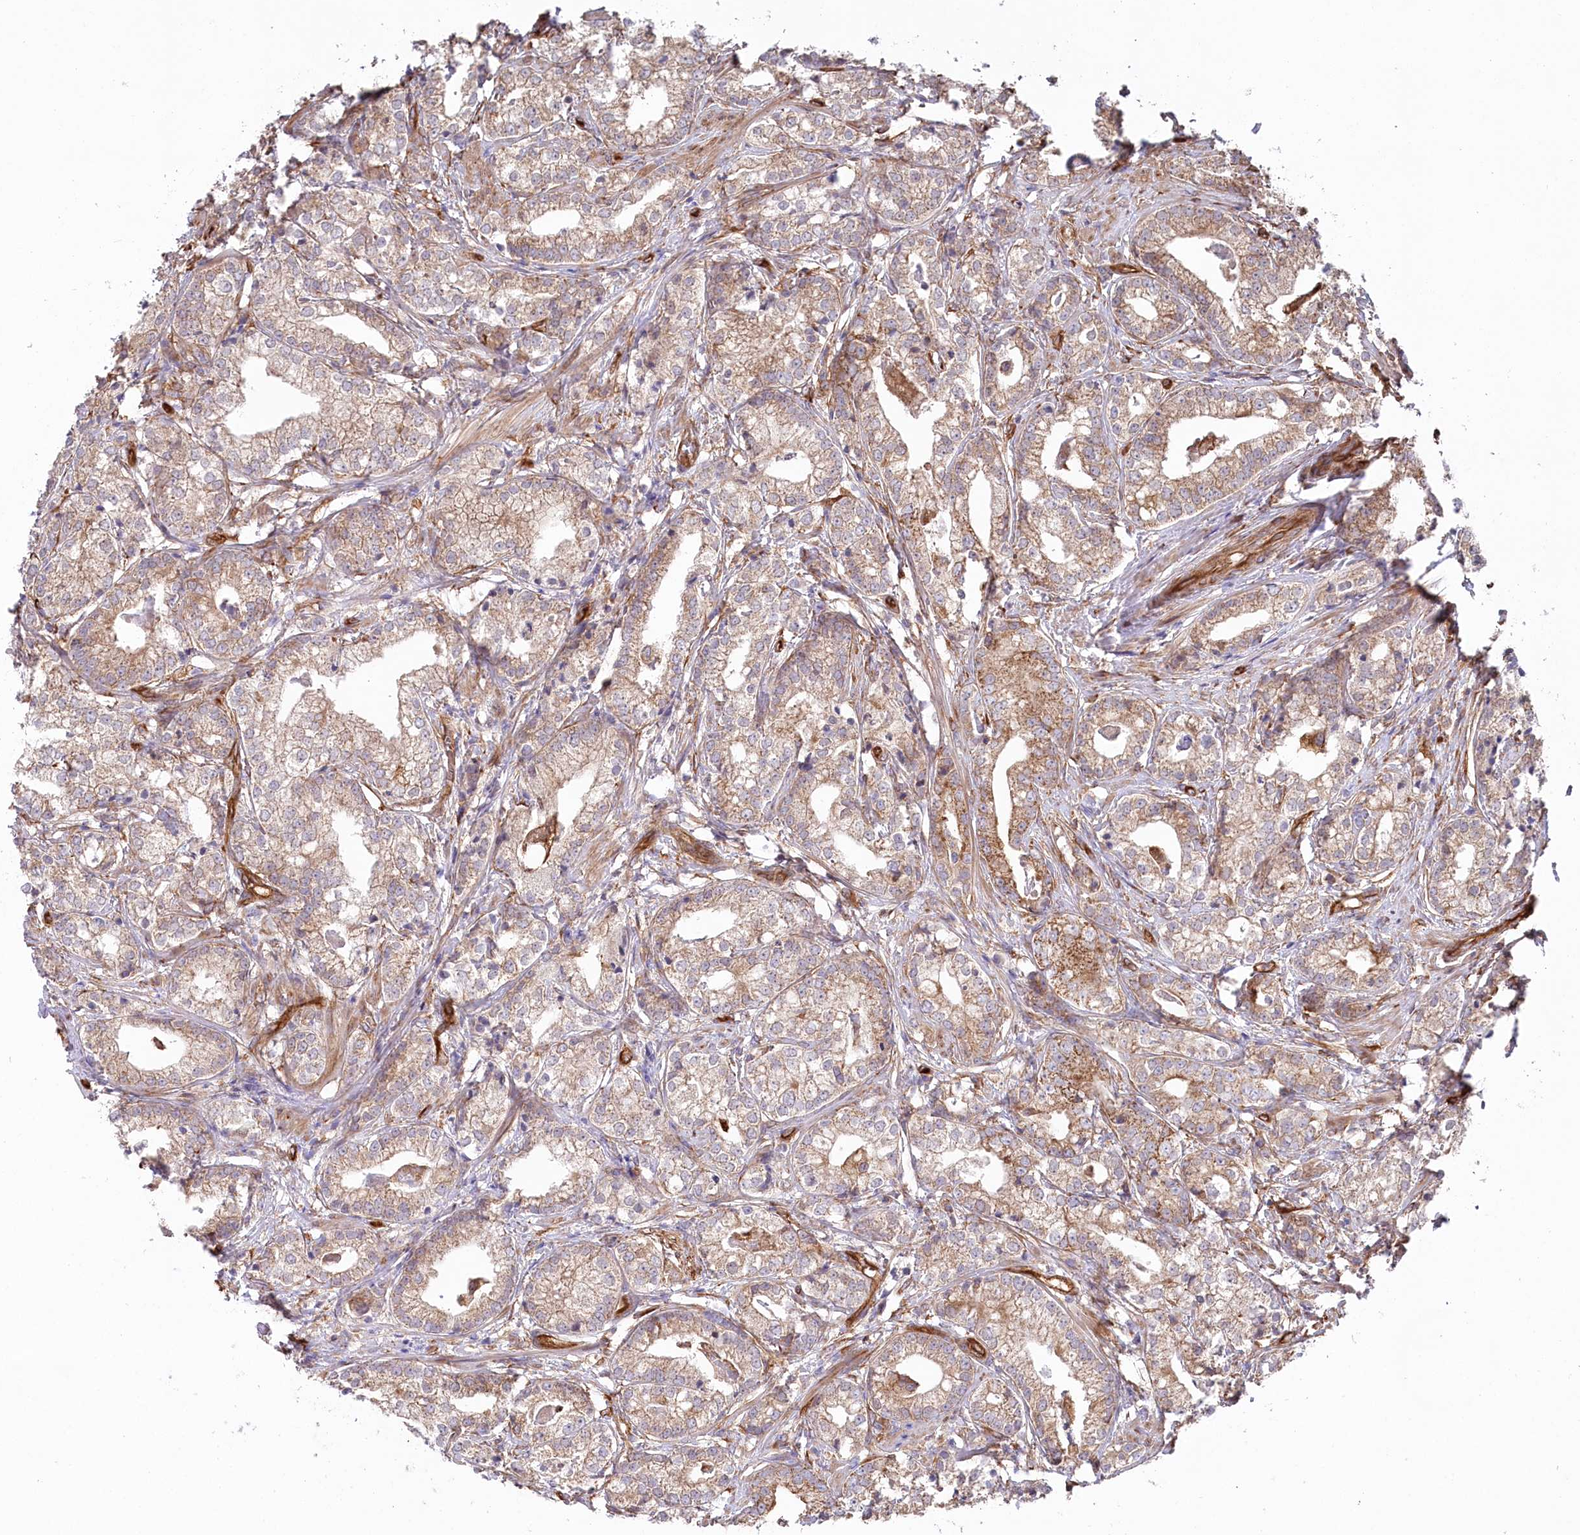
{"staining": {"intensity": "weak", "quantity": ">75%", "location": "cytoplasmic/membranous"}, "tissue": "prostate cancer", "cell_type": "Tumor cells", "image_type": "cancer", "snomed": [{"axis": "morphology", "description": "Adenocarcinoma, High grade"}, {"axis": "topography", "description": "Prostate"}], "caption": "Tumor cells exhibit low levels of weak cytoplasmic/membranous expression in approximately >75% of cells in high-grade adenocarcinoma (prostate).", "gene": "MTPAP", "patient": {"sex": "male", "age": 69}}